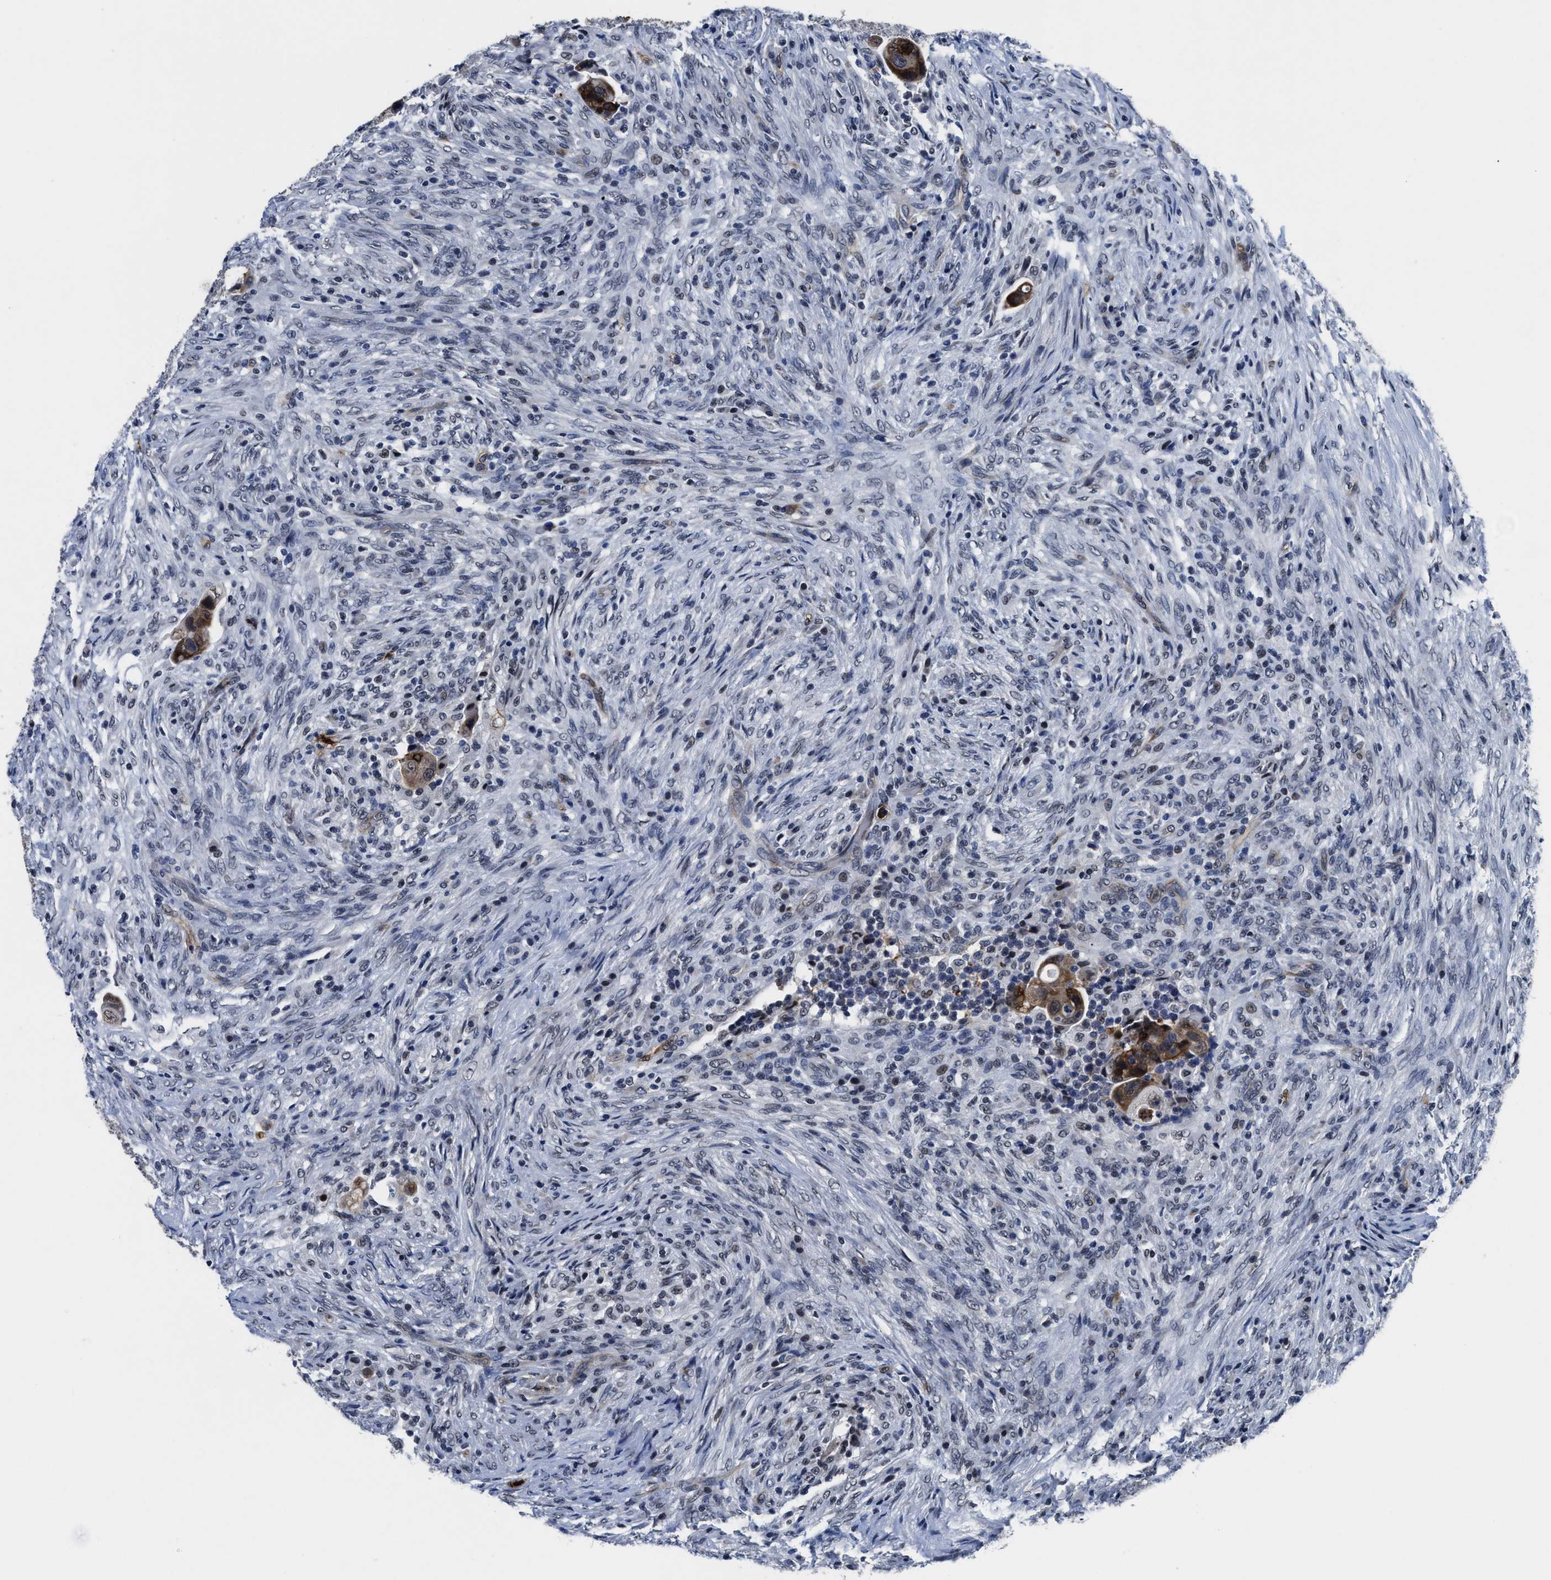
{"staining": {"intensity": "moderate", "quantity": ">75%", "location": "cytoplasmic/membranous"}, "tissue": "colorectal cancer", "cell_type": "Tumor cells", "image_type": "cancer", "snomed": [{"axis": "morphology", "description": "Adenocarcinoma, NOS"}, {"axis": "topography", "description": "Rectum"}], "caption": "DAB (3,3'-diaminobenzidine) immunohistochemical staining of human colorectal cancer (adenocarcinoma) shows moderate cytoplasmic/membranous protein positivity in approximately >75% of tumor cells. Using DAB (brown) and hematoxylin (blue) stains, captured at high magnification using brightfield microscopy.", "gene": "MARCKSL1", "patient": {"sex": "female", "age": 71}}